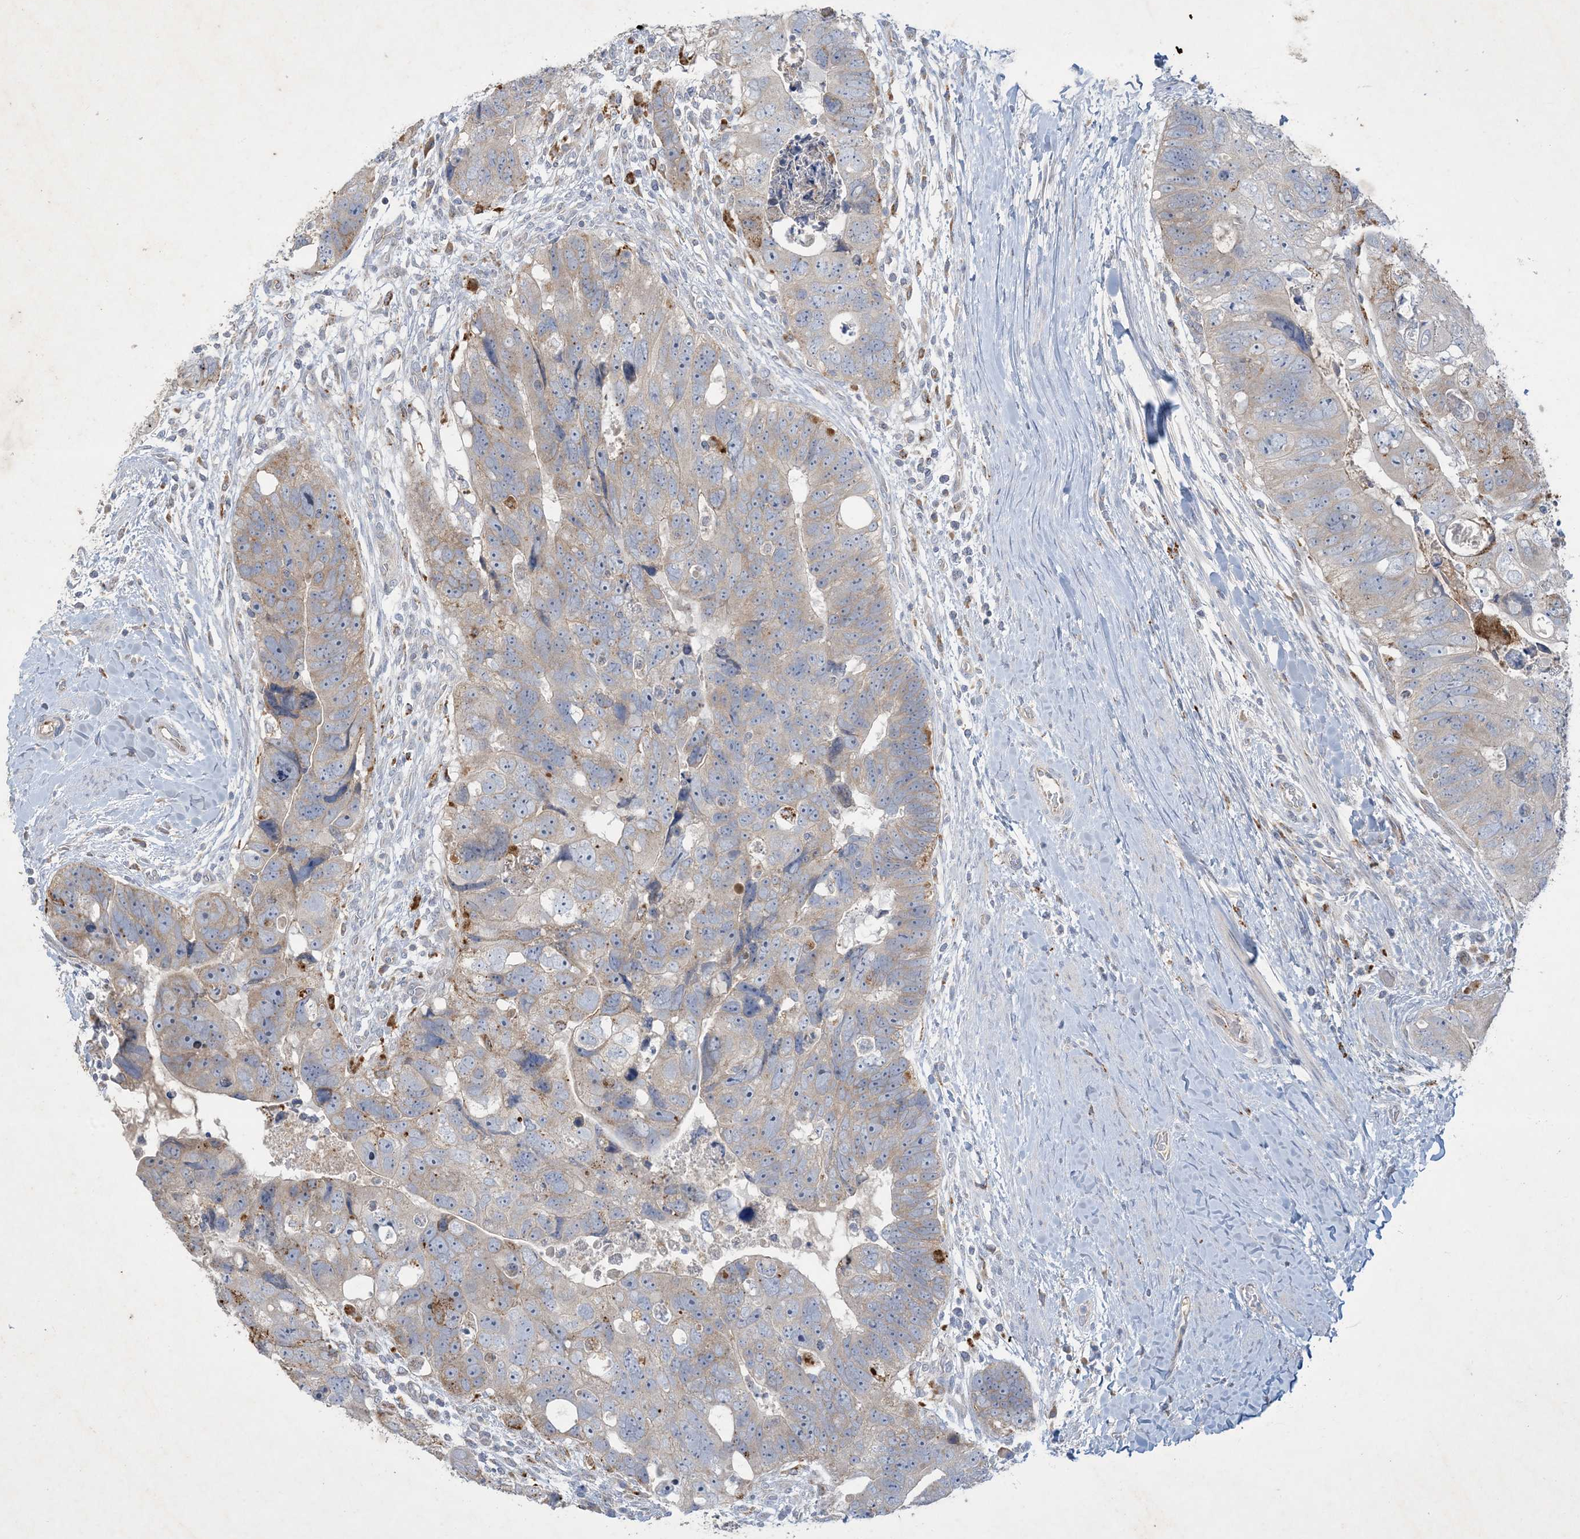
{"staining": {"intensity": "weak", "quantity": "25%-75%", "location": "cytoplasmic/membranous"}, "tissue": "colorectal cancer", "cell_type": "Tumor cells", "image_type": "cancer", "snomed": [{"axis": "morphology", "description": "Adenocarcinoma, NOS"}, {"axis": "topography", "description": "Rectum"}], "caption": "Weak cytoplasmic/membranous positivity for a protein is identified in approximately 25%-75% of tumor cells of colorectal cancer using immunohistochemistry (IHC).", "gene": "MRPS18A", "patient": {"sex": "male", "age": 59}}